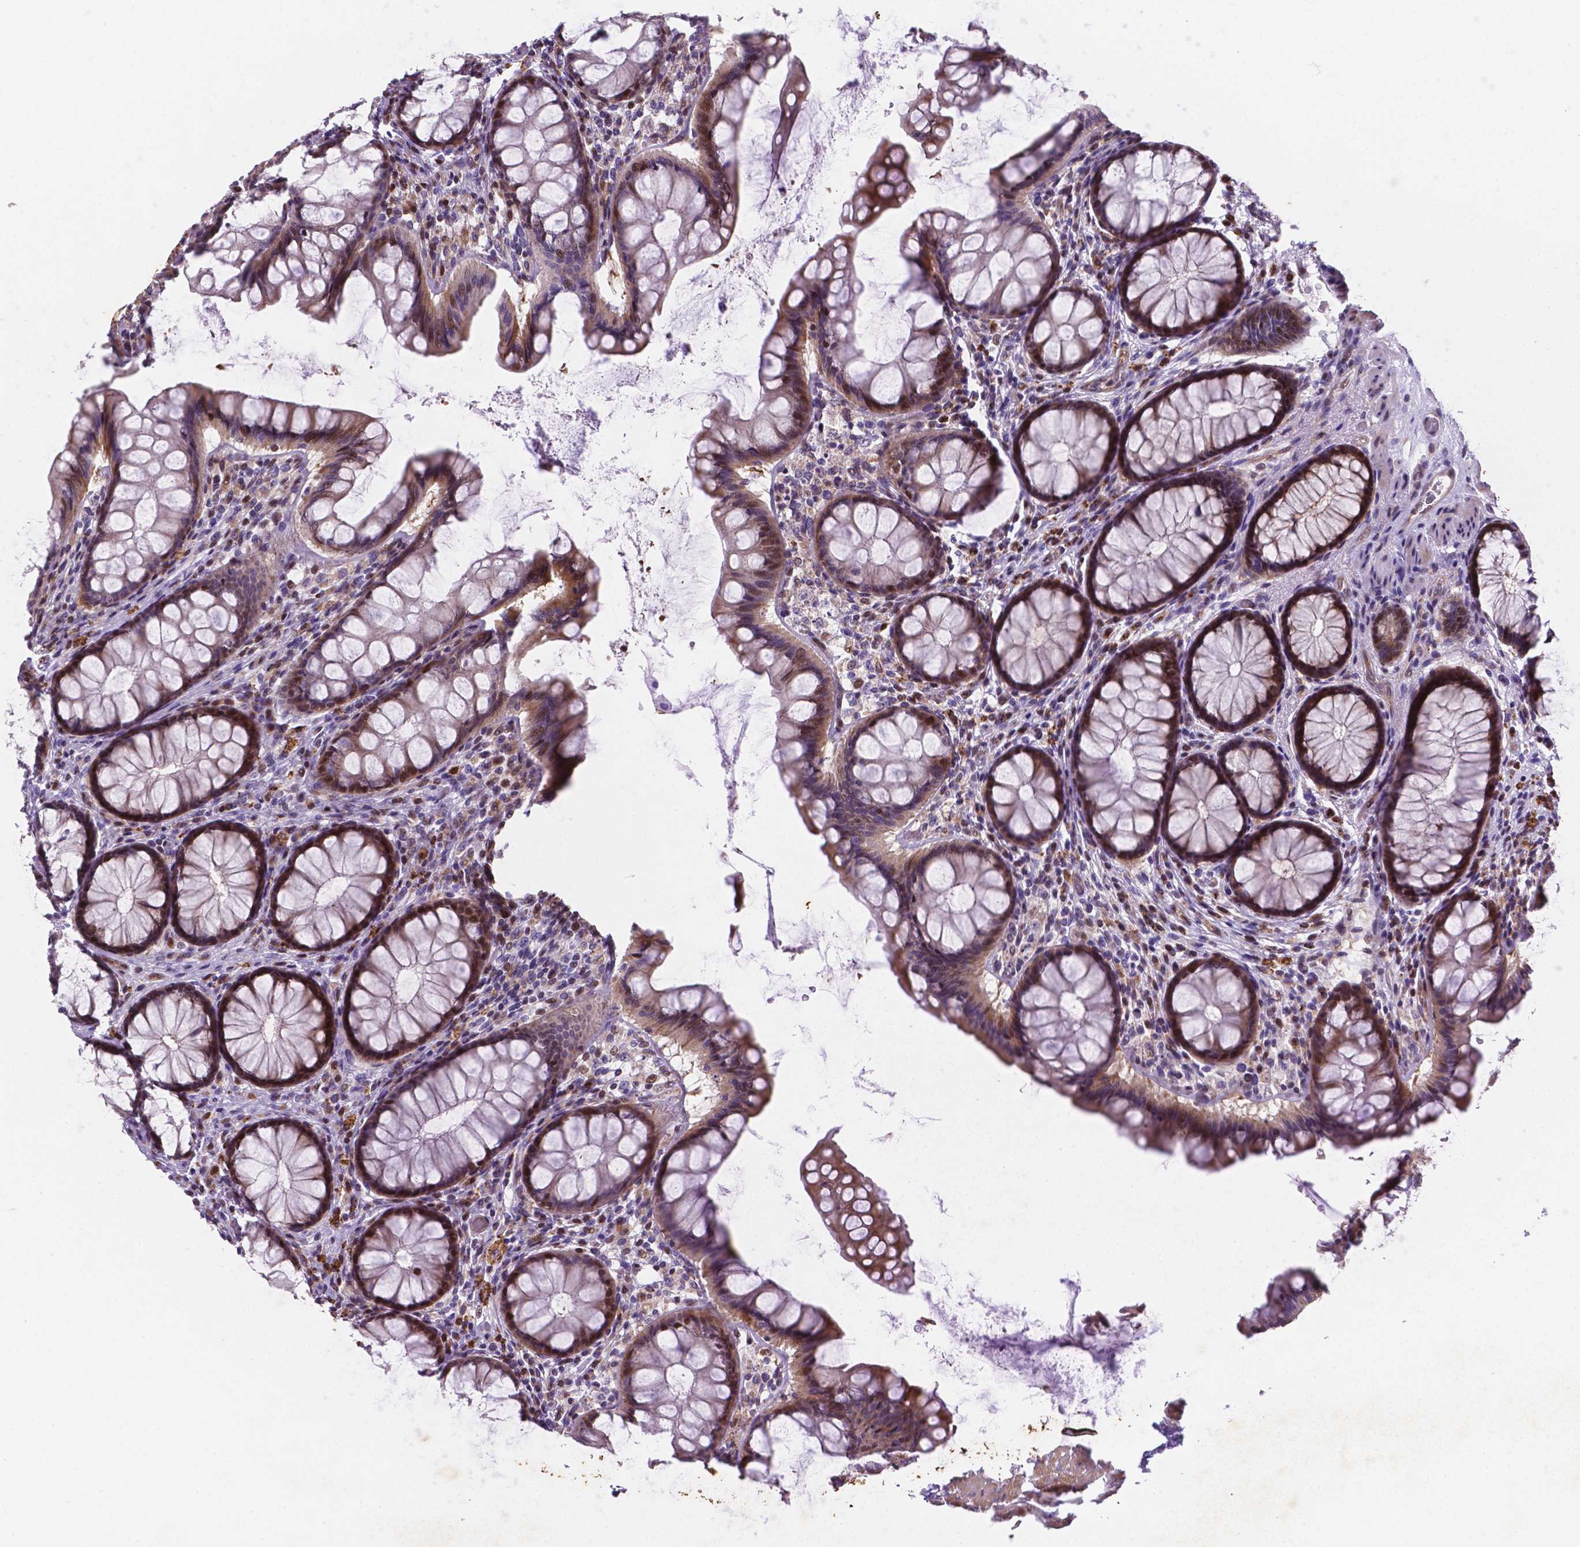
{"staining": {"intensity": "strong", "quantity": "25%-75%", "location": "nuclear"}, "tissue": "colon", "cell_type": "Endothelial cells", "image_type": "normal", "snomed": [{"axis": "morphology", "description": "Normal tissue, NOS"}, {"axis": "topography", "description": "Colon"}], "caption": "Immunohistochemical staining of normal colon displays high levels of strong nuclear expression in about 25%-75% of endothelial cells.", "gene": "TM4SF20", "patient": {"sex": "female", "age": 65}}